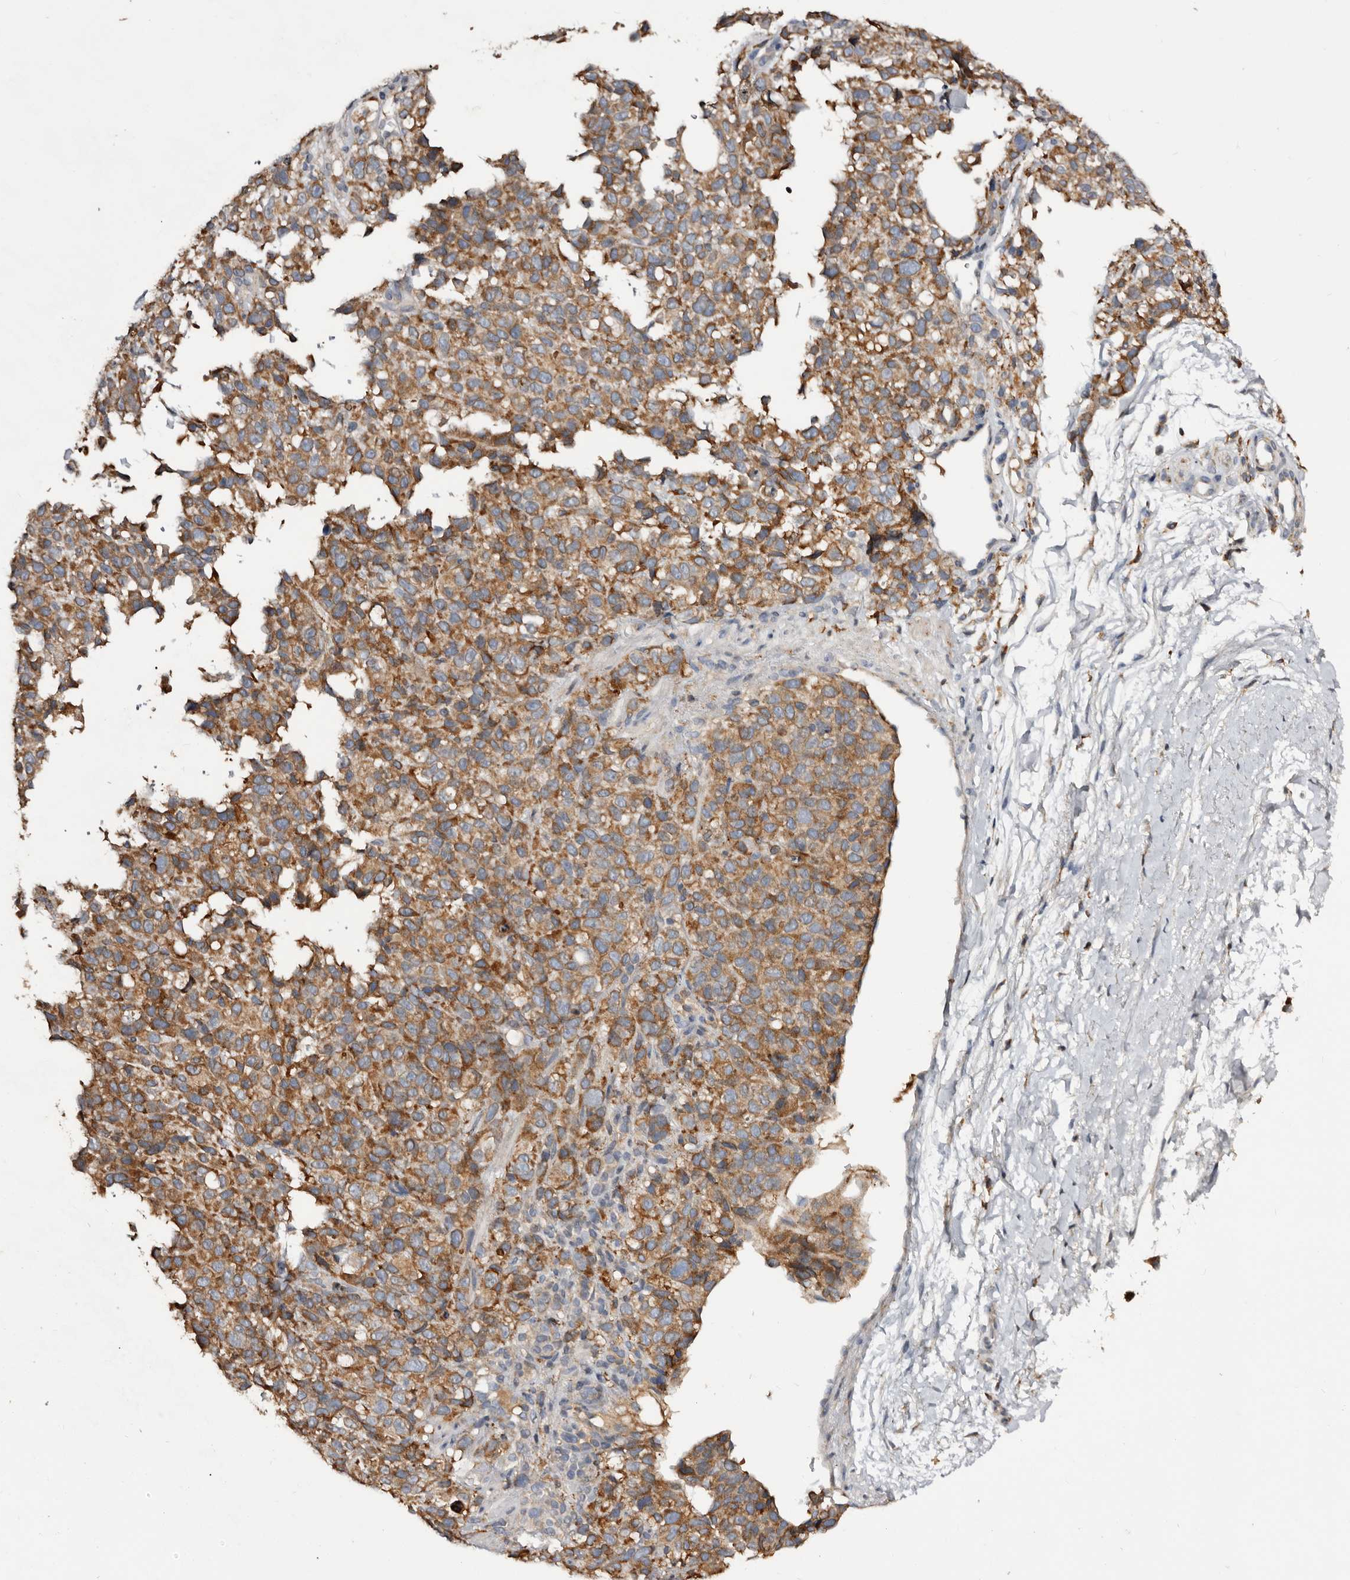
{"staining": {"intensity": "moderate", "quantity": ">75%", "location": "cytoplasmic/membranous"}, "tissue": "melanoma", "cell_type": "Tumor cells", "image_type": "cancer", "snomed": [{"axis": "morphology", "description": "Malignant melanoma, Metastatic site"}, {"axis": "topography", "description": "Skin"}], "caption": "Tumor cells display medium levels of moderate cytoplasmic/membranous positivity in about >75% of cells in melanoma.", "gene": "INKA2", "patient": {"sex": "female", "age": 72}}